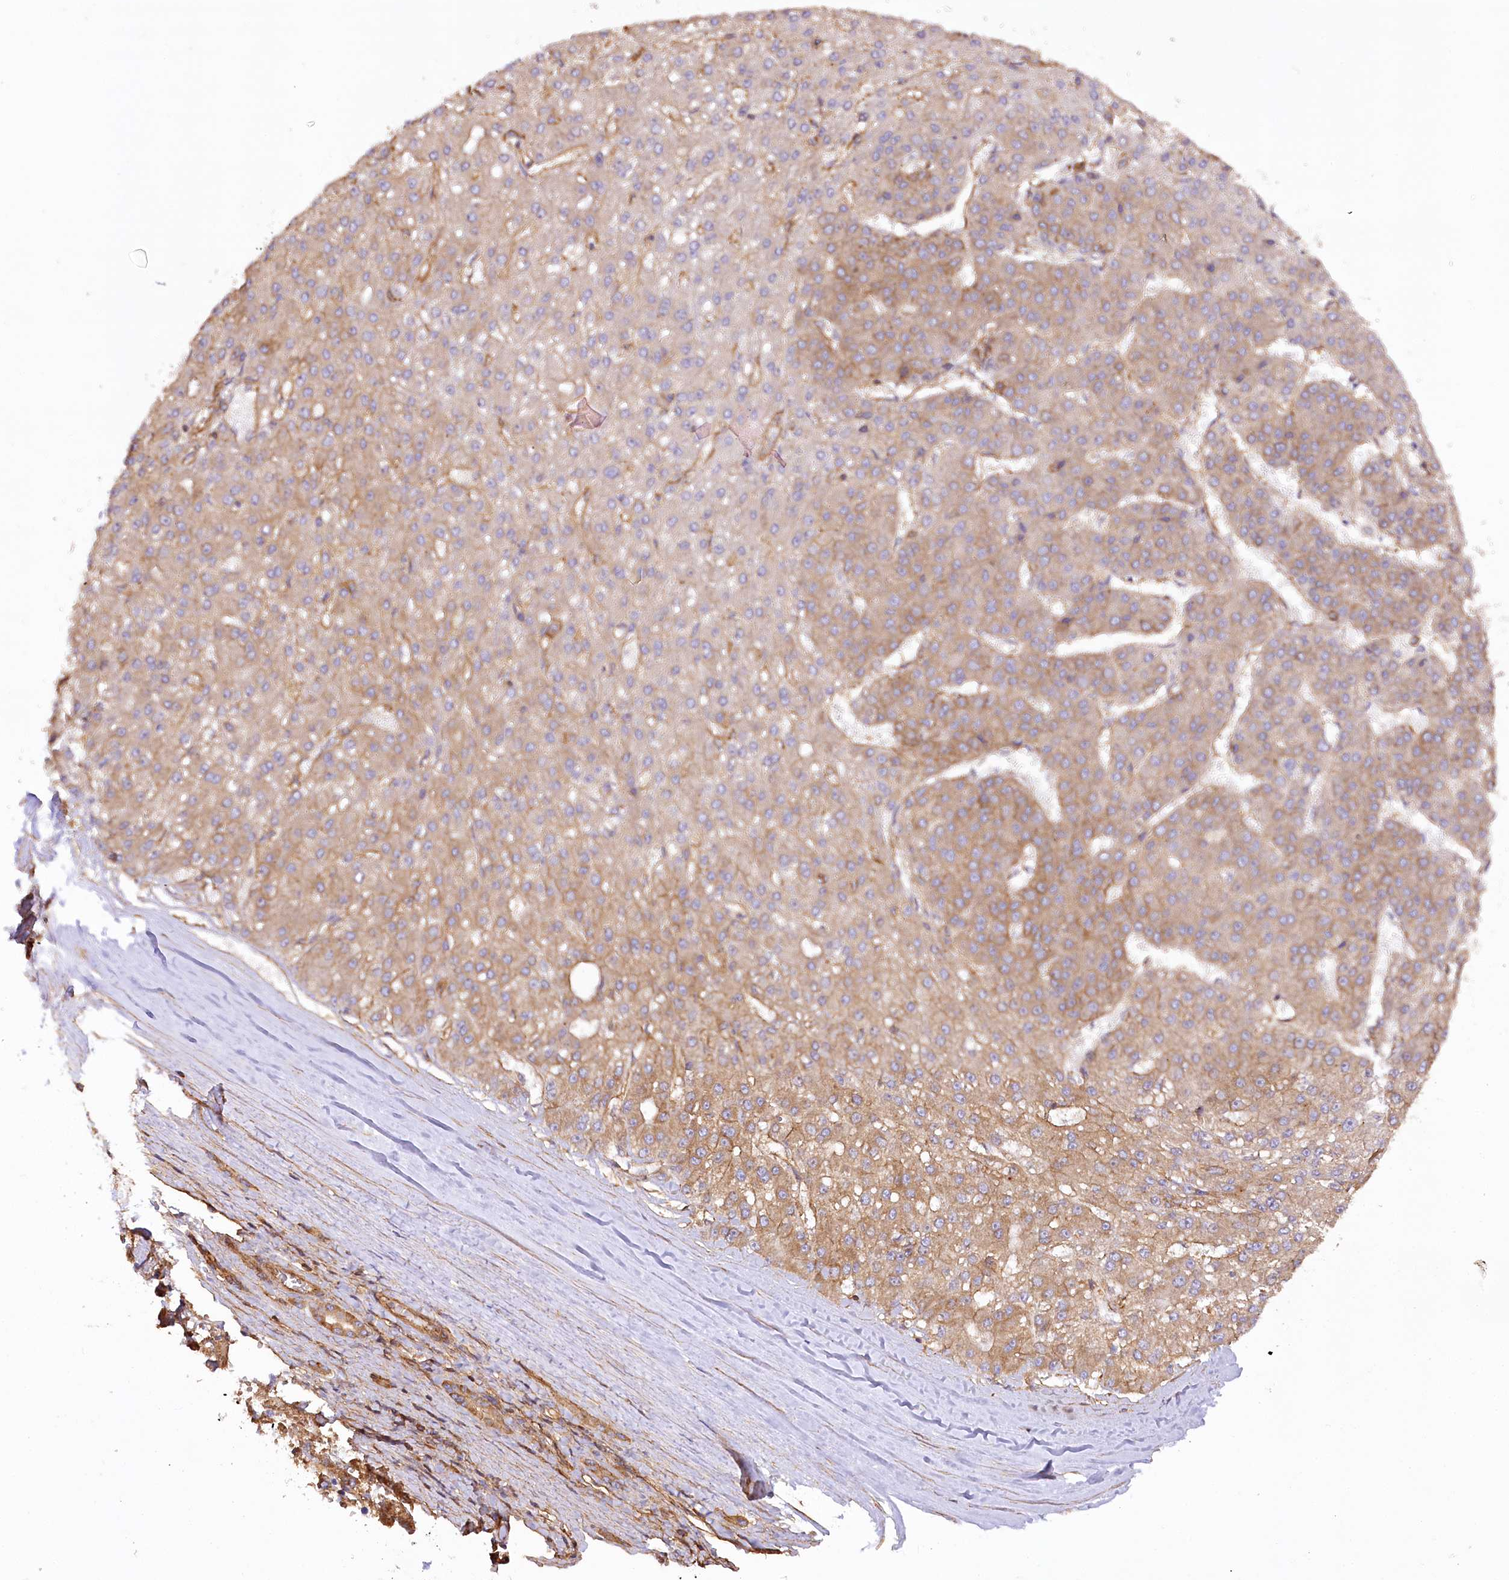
{"staining": {"intensity": "moderate", "quantity": ">75%", "location": "cytoplasmic/membranous"}, "tissue": "liver cancer", "cell_type": "Tumor cells", "image_type": "cancer", "snomed": [{"axis": "morphology", "description": "Carcinoma, Hepatocellular, NOS"}, {"axis": "topography", "description": "Liver"}], "caption": "Immunohistochemical staining of human liver cancer (hepatocellular carcinoma) shows moderate cytoplasmic/membranous protein positivity in approximately >75% of tumor cells.", "gene": "SYNPO2", "patient": {"sex": "male", "age": 67}}